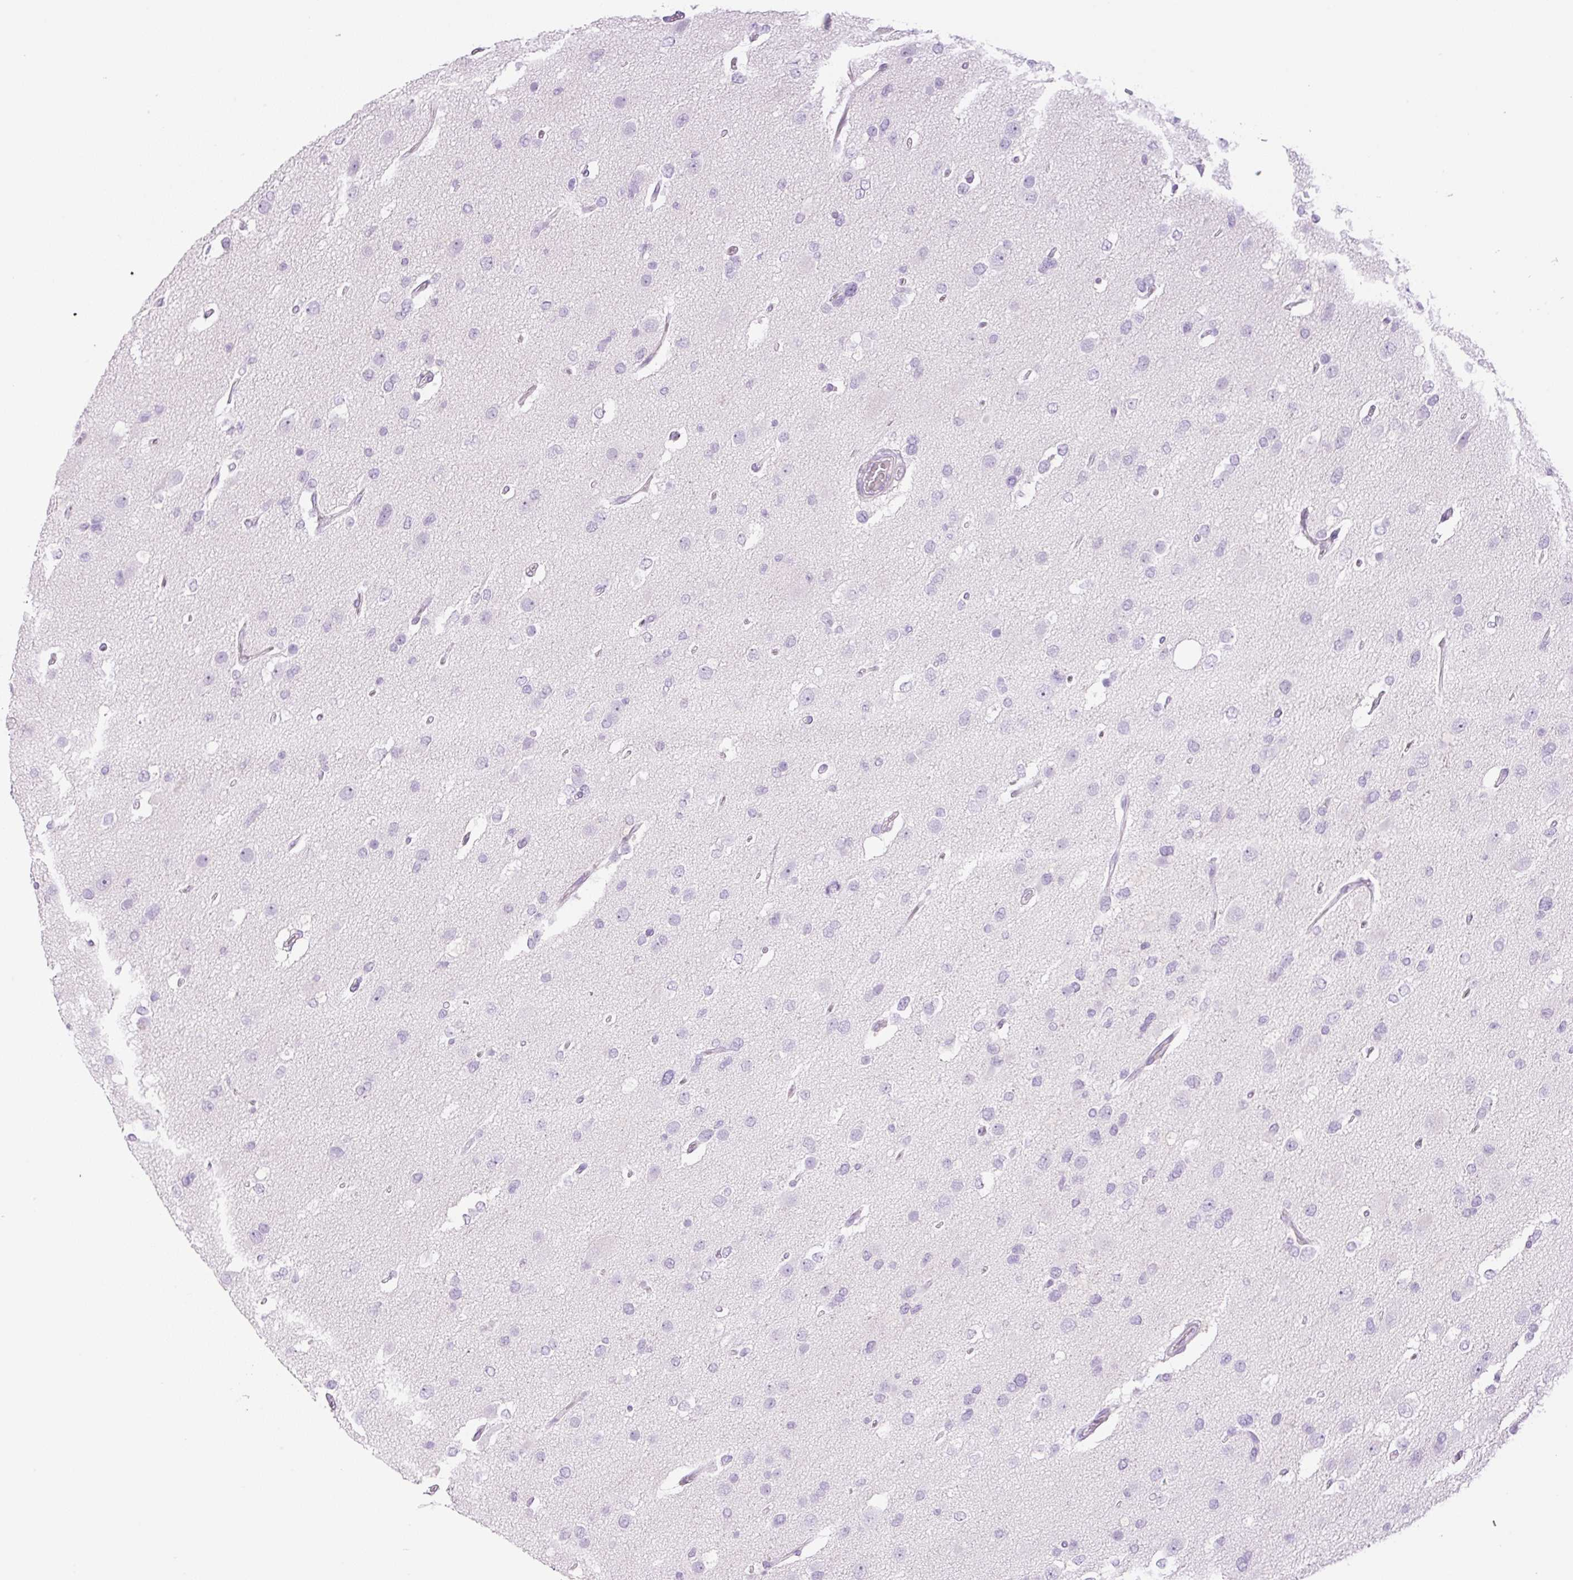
{"staining": {"intensity": "negative", "quantity": "none", "location": "none"}, "tissue": "glioma", "cell_type": "Tumor cells", "image_type": "cancer", "snomed": [{"axis": "morphology", "description": "Glioma, malignant, High grade"}, {"axis": "topography", "description": "Brain"}], "caption": "Histopathology image shows no significant protein positivity in tumor cells of malignant glioma (high-grade). The staining is performed using DAB brown chromogen with nuclei counter-stained in using hematoxylin.", "gene": "PALM3", "patient": {"sex": "male", "age": 53}}